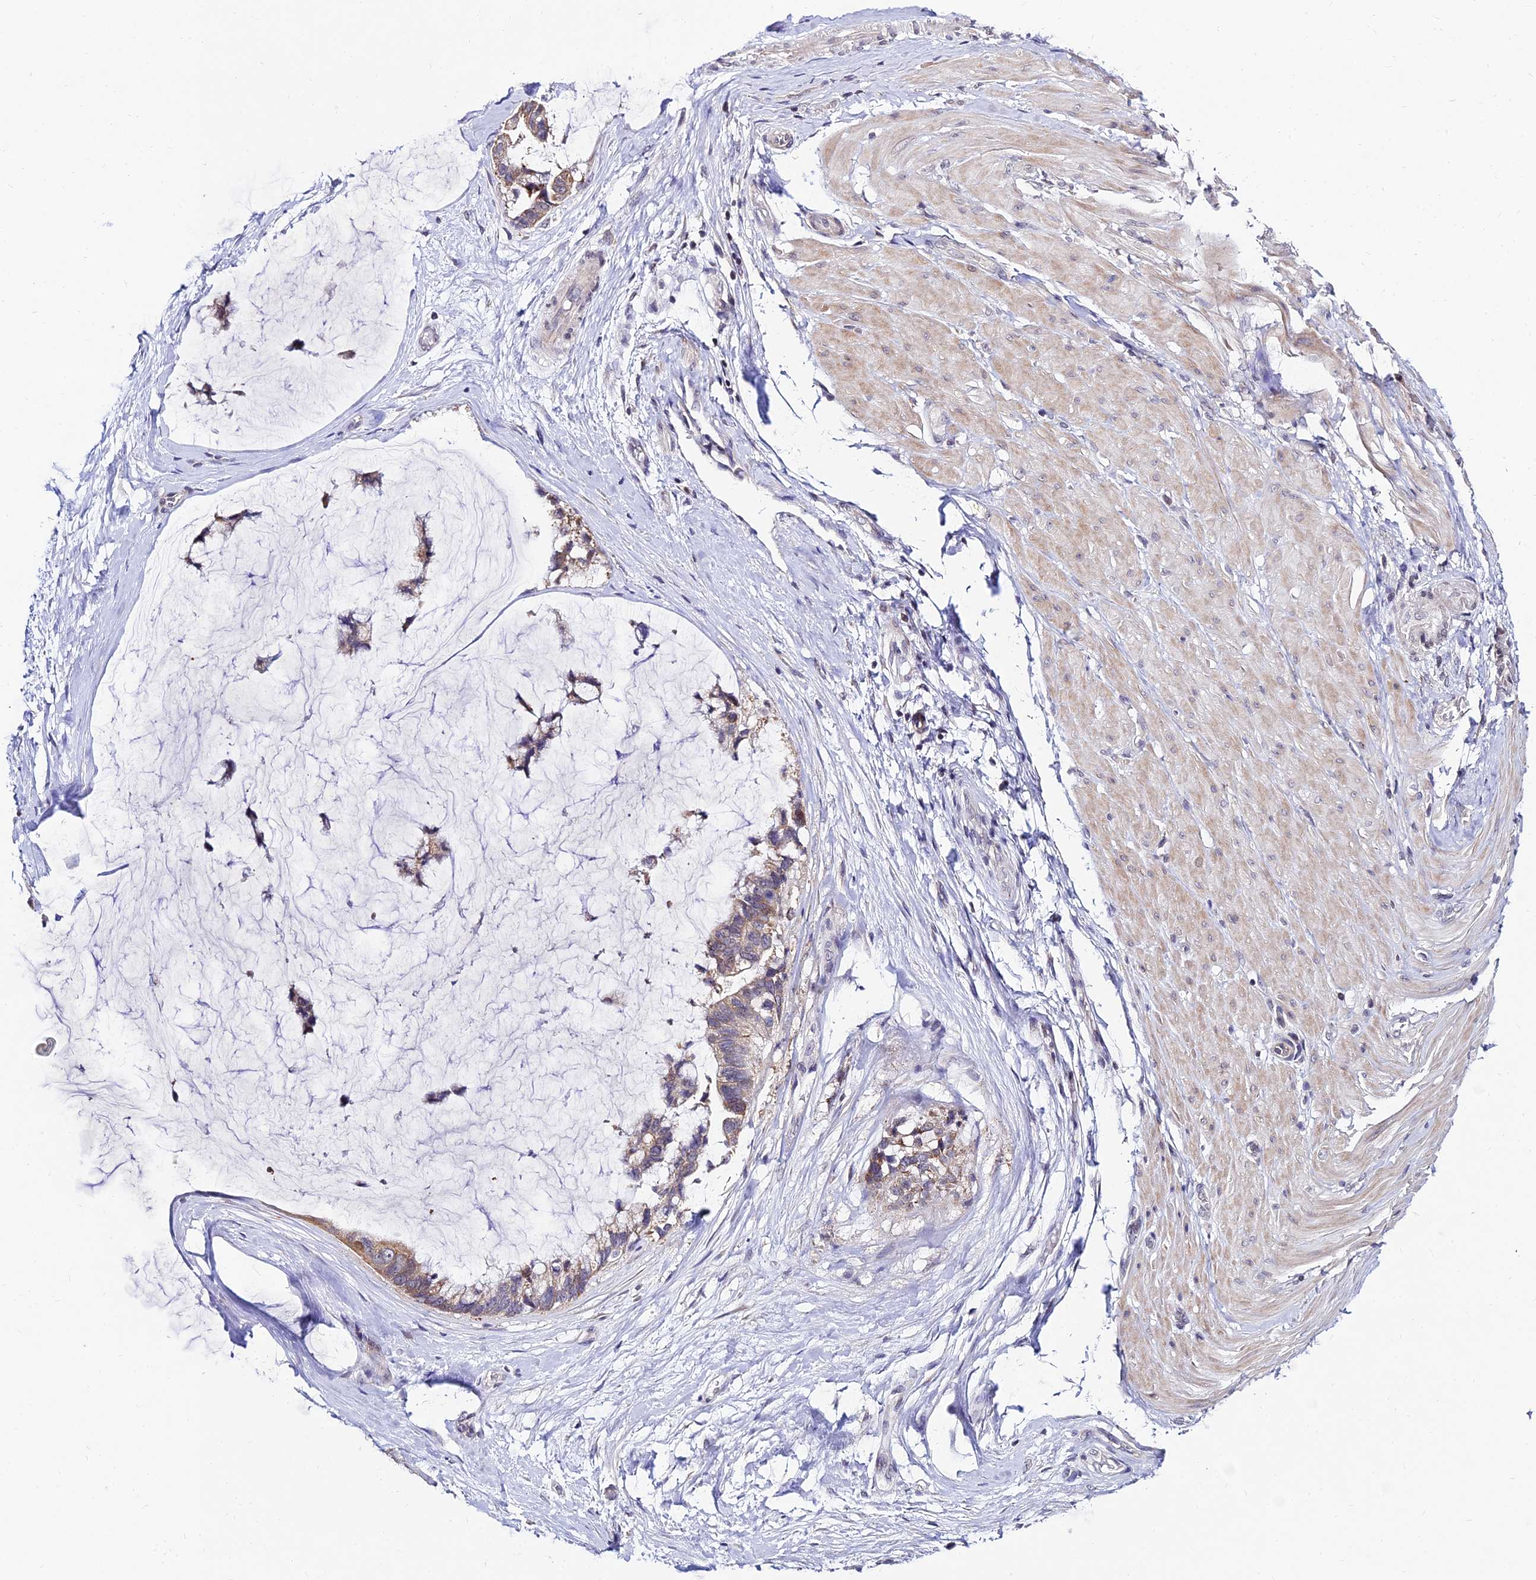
{"staining": {"intensity": "weak", "quantity": "25%-75%", "location": "cytoplasmic/membranous"}, "tissue": "ovarian cancer", "cell_type": "Tumor cells", "image_type": "cancer", "snomed": [{"axis": "morphology", "description": "Cystadenocarcinoma, mucinous, NOS"}, {"axis": "topography", "description": "Ovary"}], "caption": "Mucinous cystadenocarcinoma (ovarian) stained with a protein marker reveals weak staining in tumor cells.", "gene": "CDNF", "patient": {"sex": "female", "age": 39}}